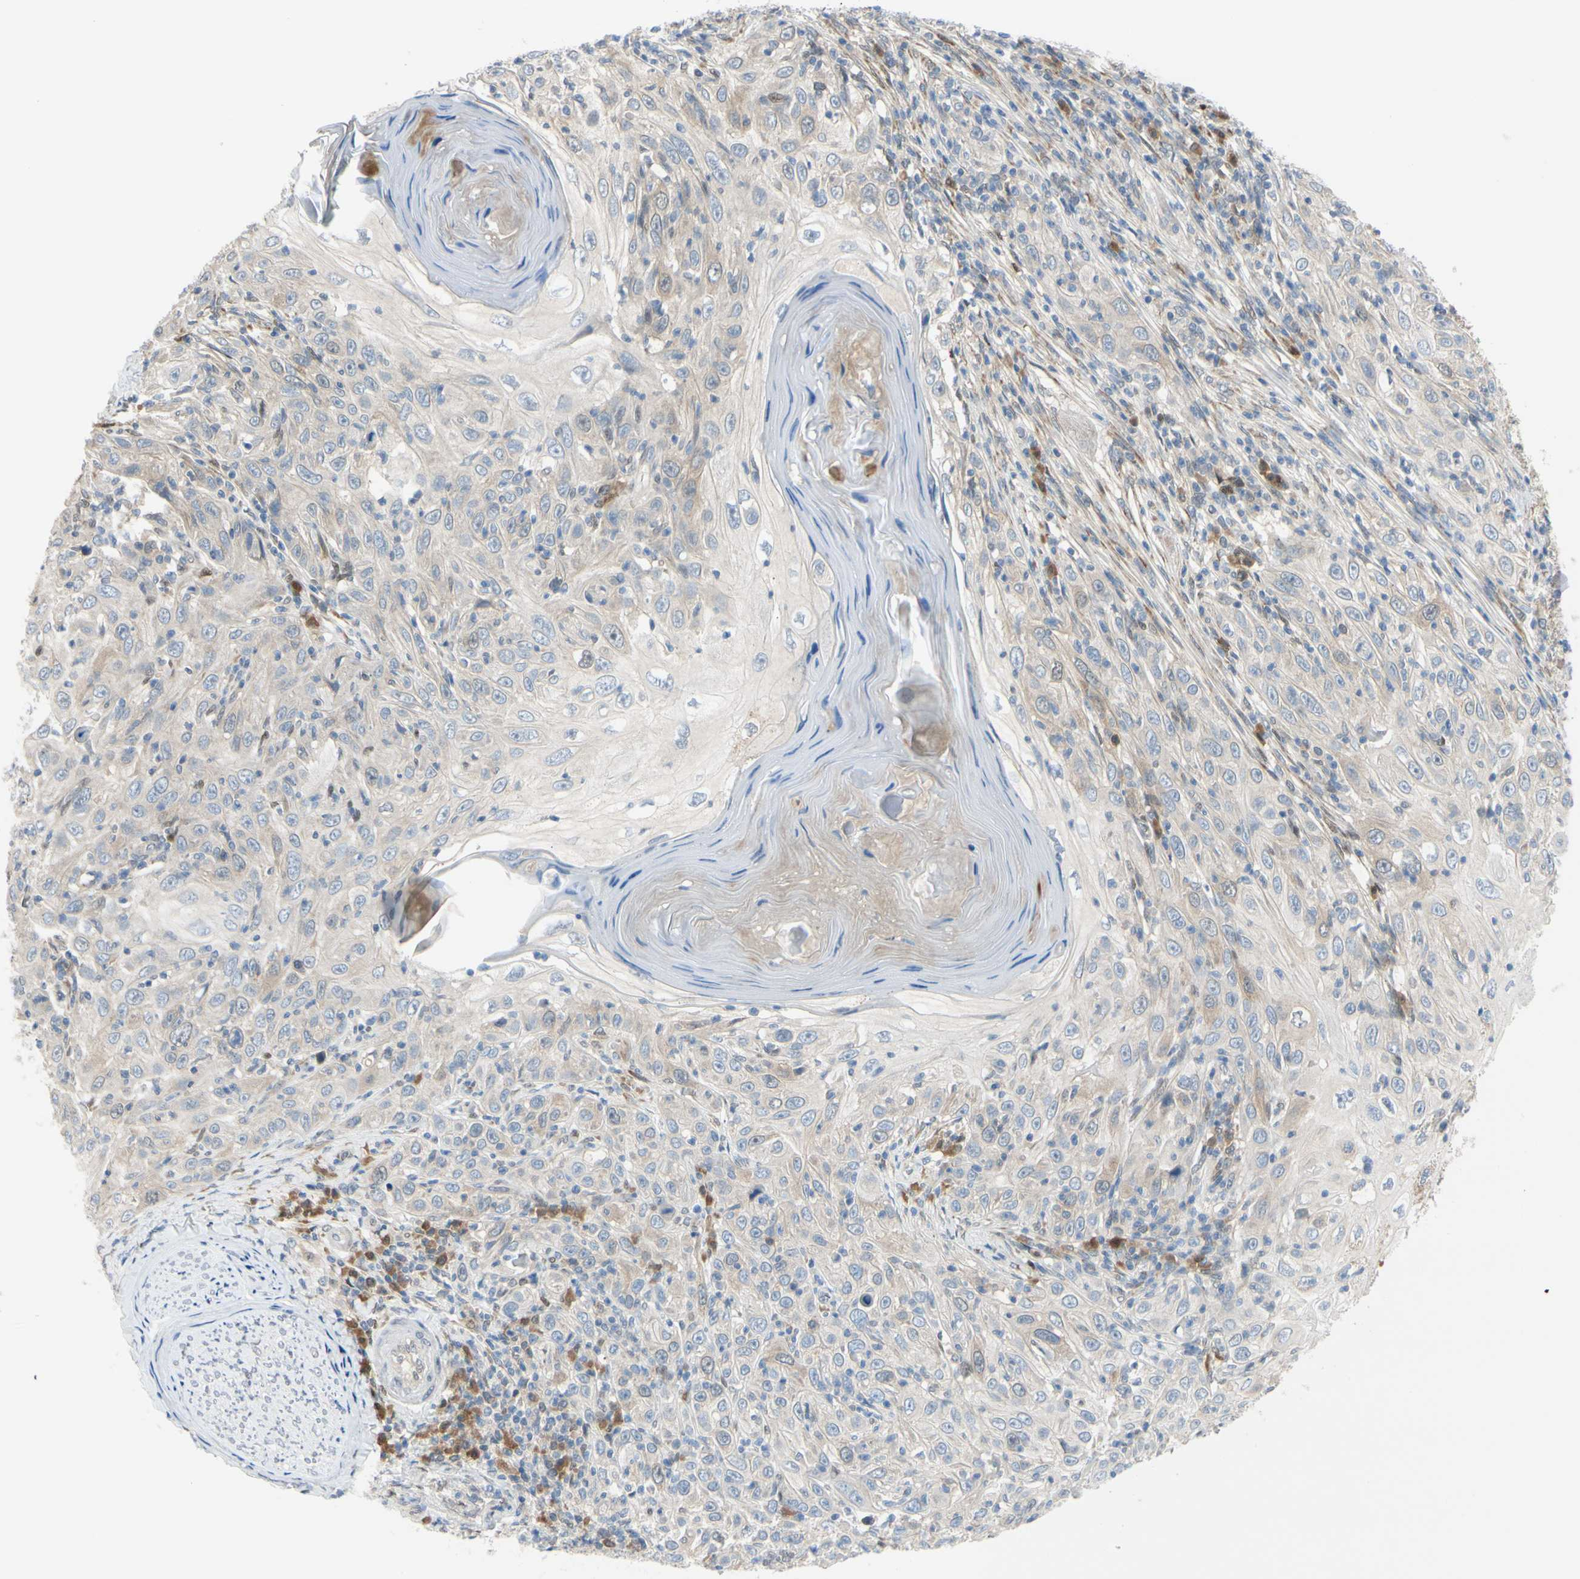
{"staining": {"intensity": "weak", "quantity": "<25%", "location": "cytoplasmic/membranous"}, "tissue": "skin cancer", "cell_type": "Tumor cells", "image_type": "cancer", "snomed": [{"axis": "morphology", "description": "Squamous cell carcinoma, NOS"}, {"axis": "topography", "description": "Skin"}], "caption": "Immunohistochemistry (IHC) of skin cancer reveals no expression in tumor cells.", "gene": "PTTG1", "patient": {"sex": "female", "age": 88}}